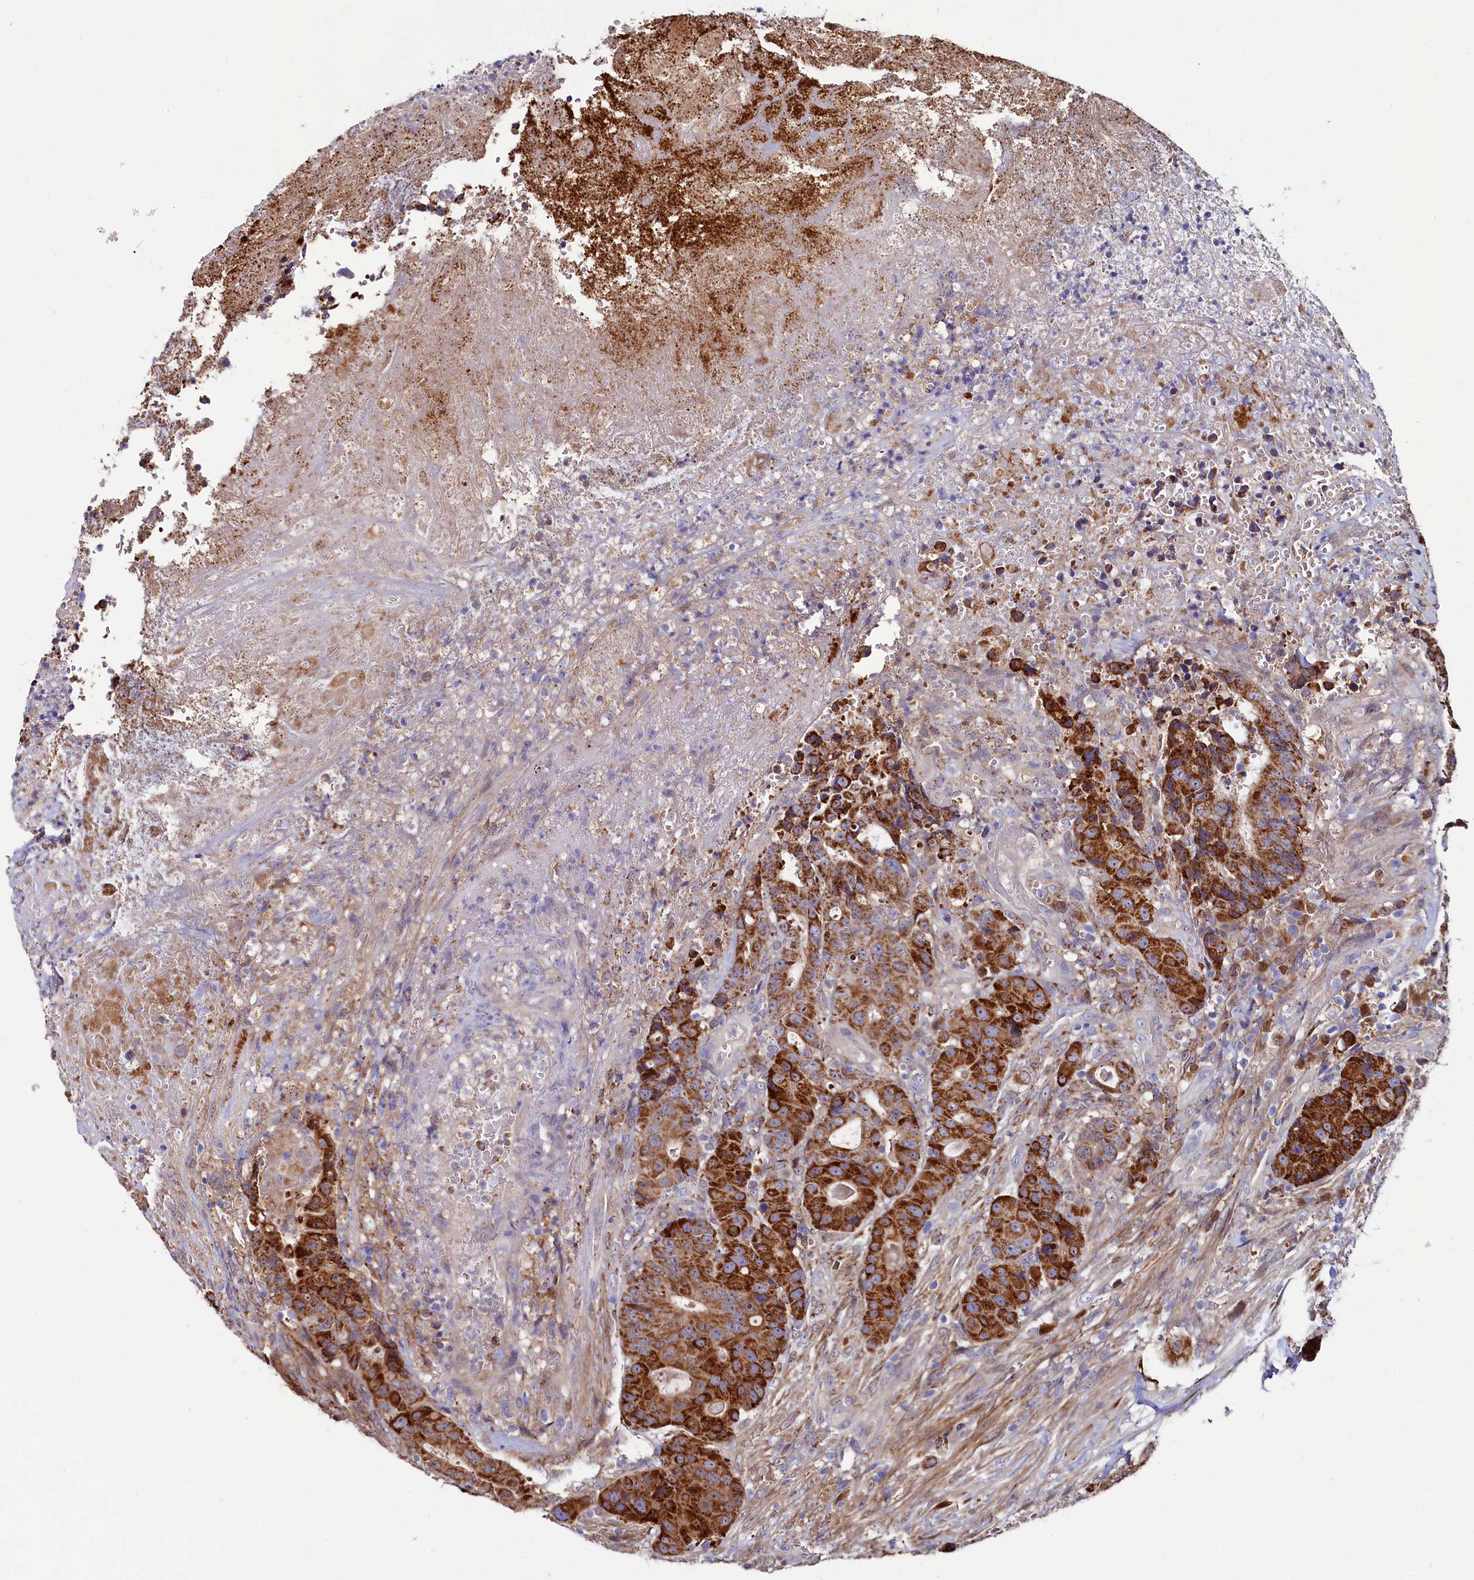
{"staining": {"intensity": "strong", "quantity": ">75%", "location": "cytoplasmic/membranous"}, "tissue": "colorectal cancer", "cell_type": "Tumor cells", "image_type": "cancer", "snomed": [{"axis": "morphology", "description": "Adenocarcinoma, NOS"}, {"axis": "topography", "description": "Rectum"}], "caption": "Human colorectal cancer (adenocarcinoma) stained for a protein (brown) reveals strong cytoplasmic/membranous positive expression in approximately >75% of tumor cells.", "gene": "ASTE1", "patient": {"sex": "male", "age": 69}}